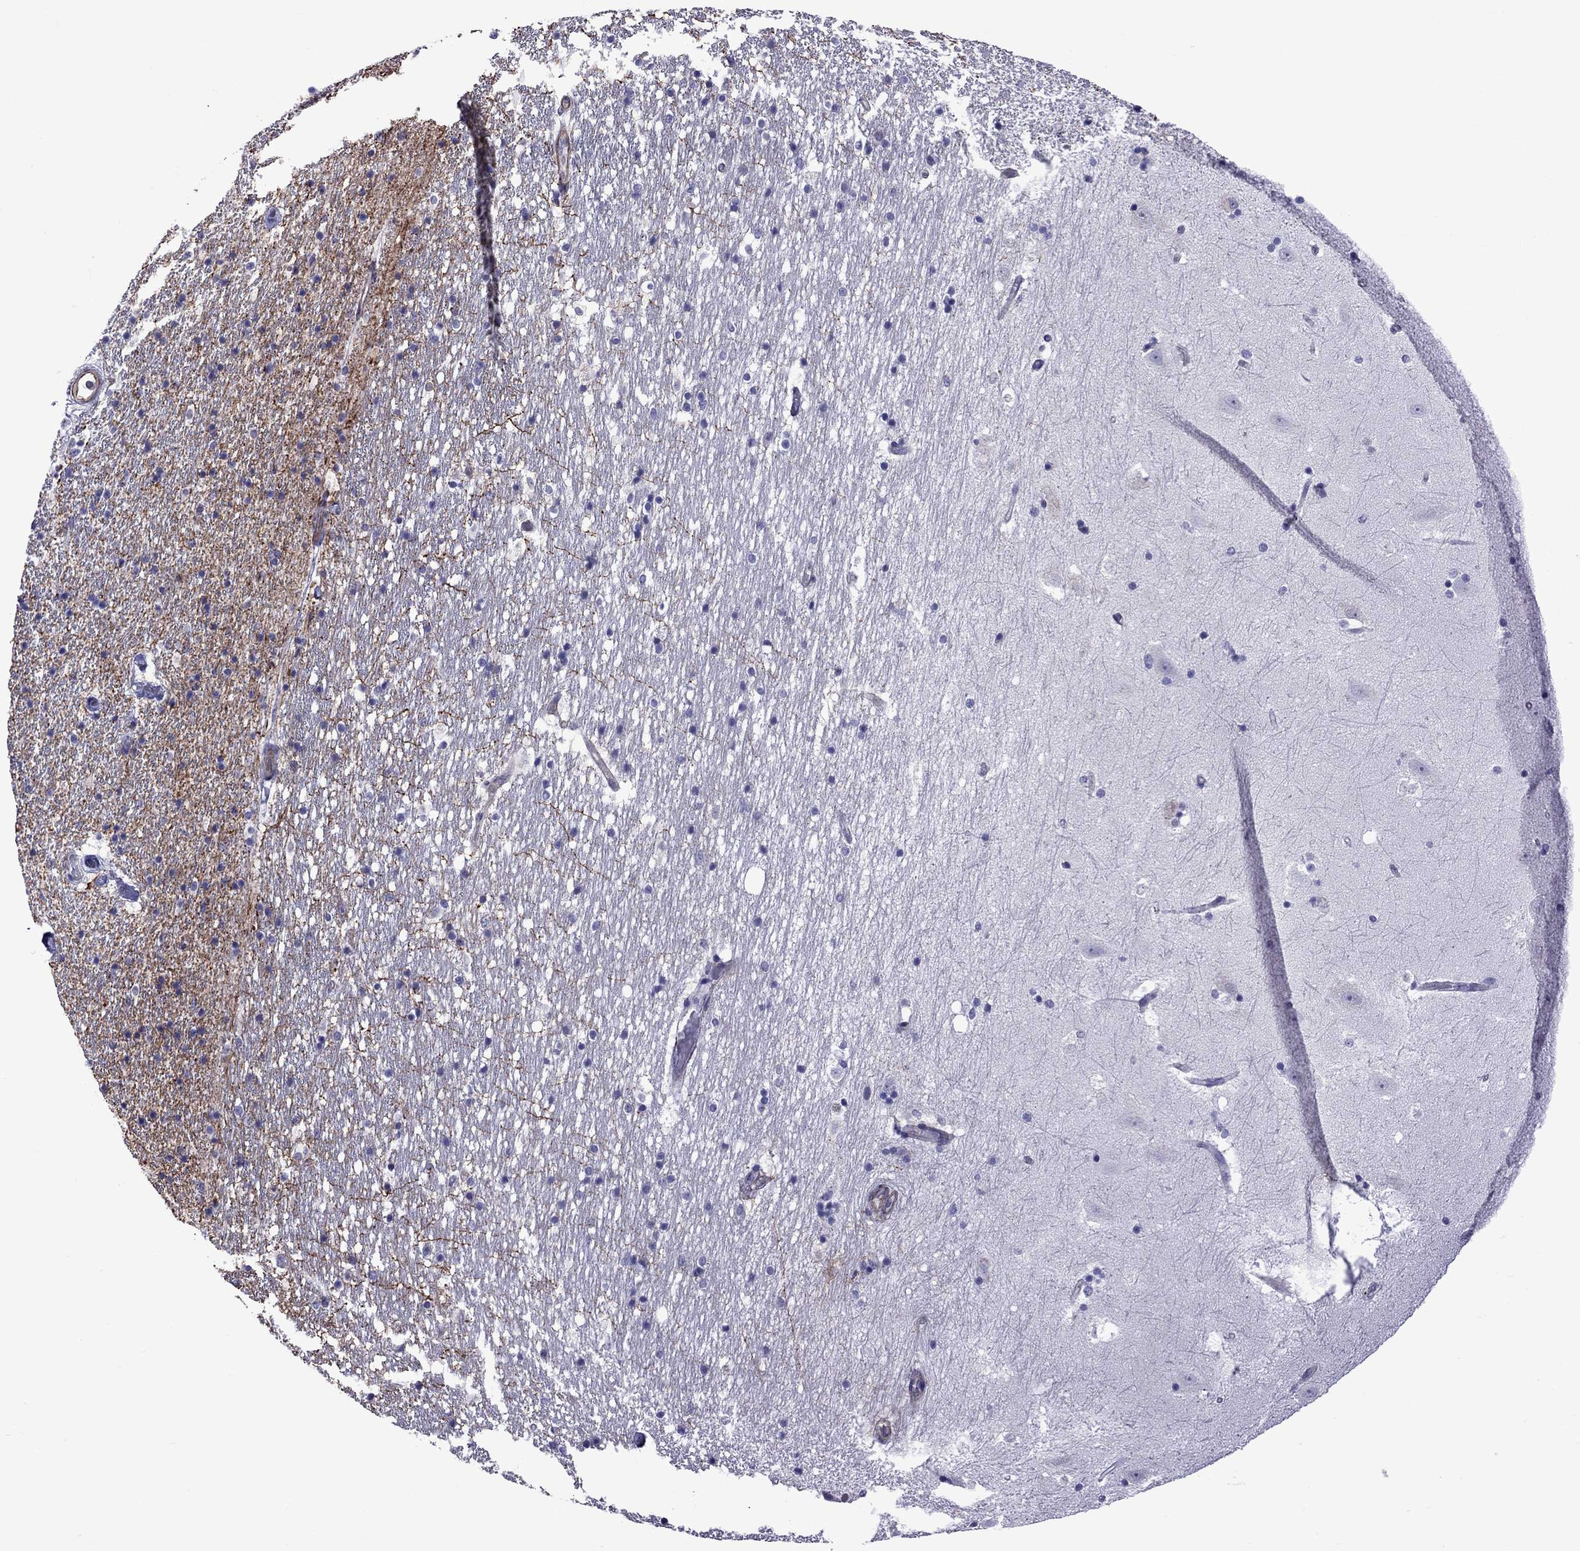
{"staining": {"intensity": "negative", "quantity": "none", "location": "none"}, "tissue": "hippocampus", "cell_type": "Glial cells", "image_type": "normal", "snomed": [{"axis": "morphology", "description": "Normal tissue, NOS"}, {"axis": "topography", "description": "Hippocampus"}], "caption": "Immunohistochemistry photomicrograph of benign hippocampus: human hippocampus stained with DAB (3,3'-diaminobenzidine) reveals no significant protein expression in glial cells. (IHC, brightfield microscopy, high magnification).", "gene": "CHRNA5", "patient": {"sex": "male", "age": 49}}